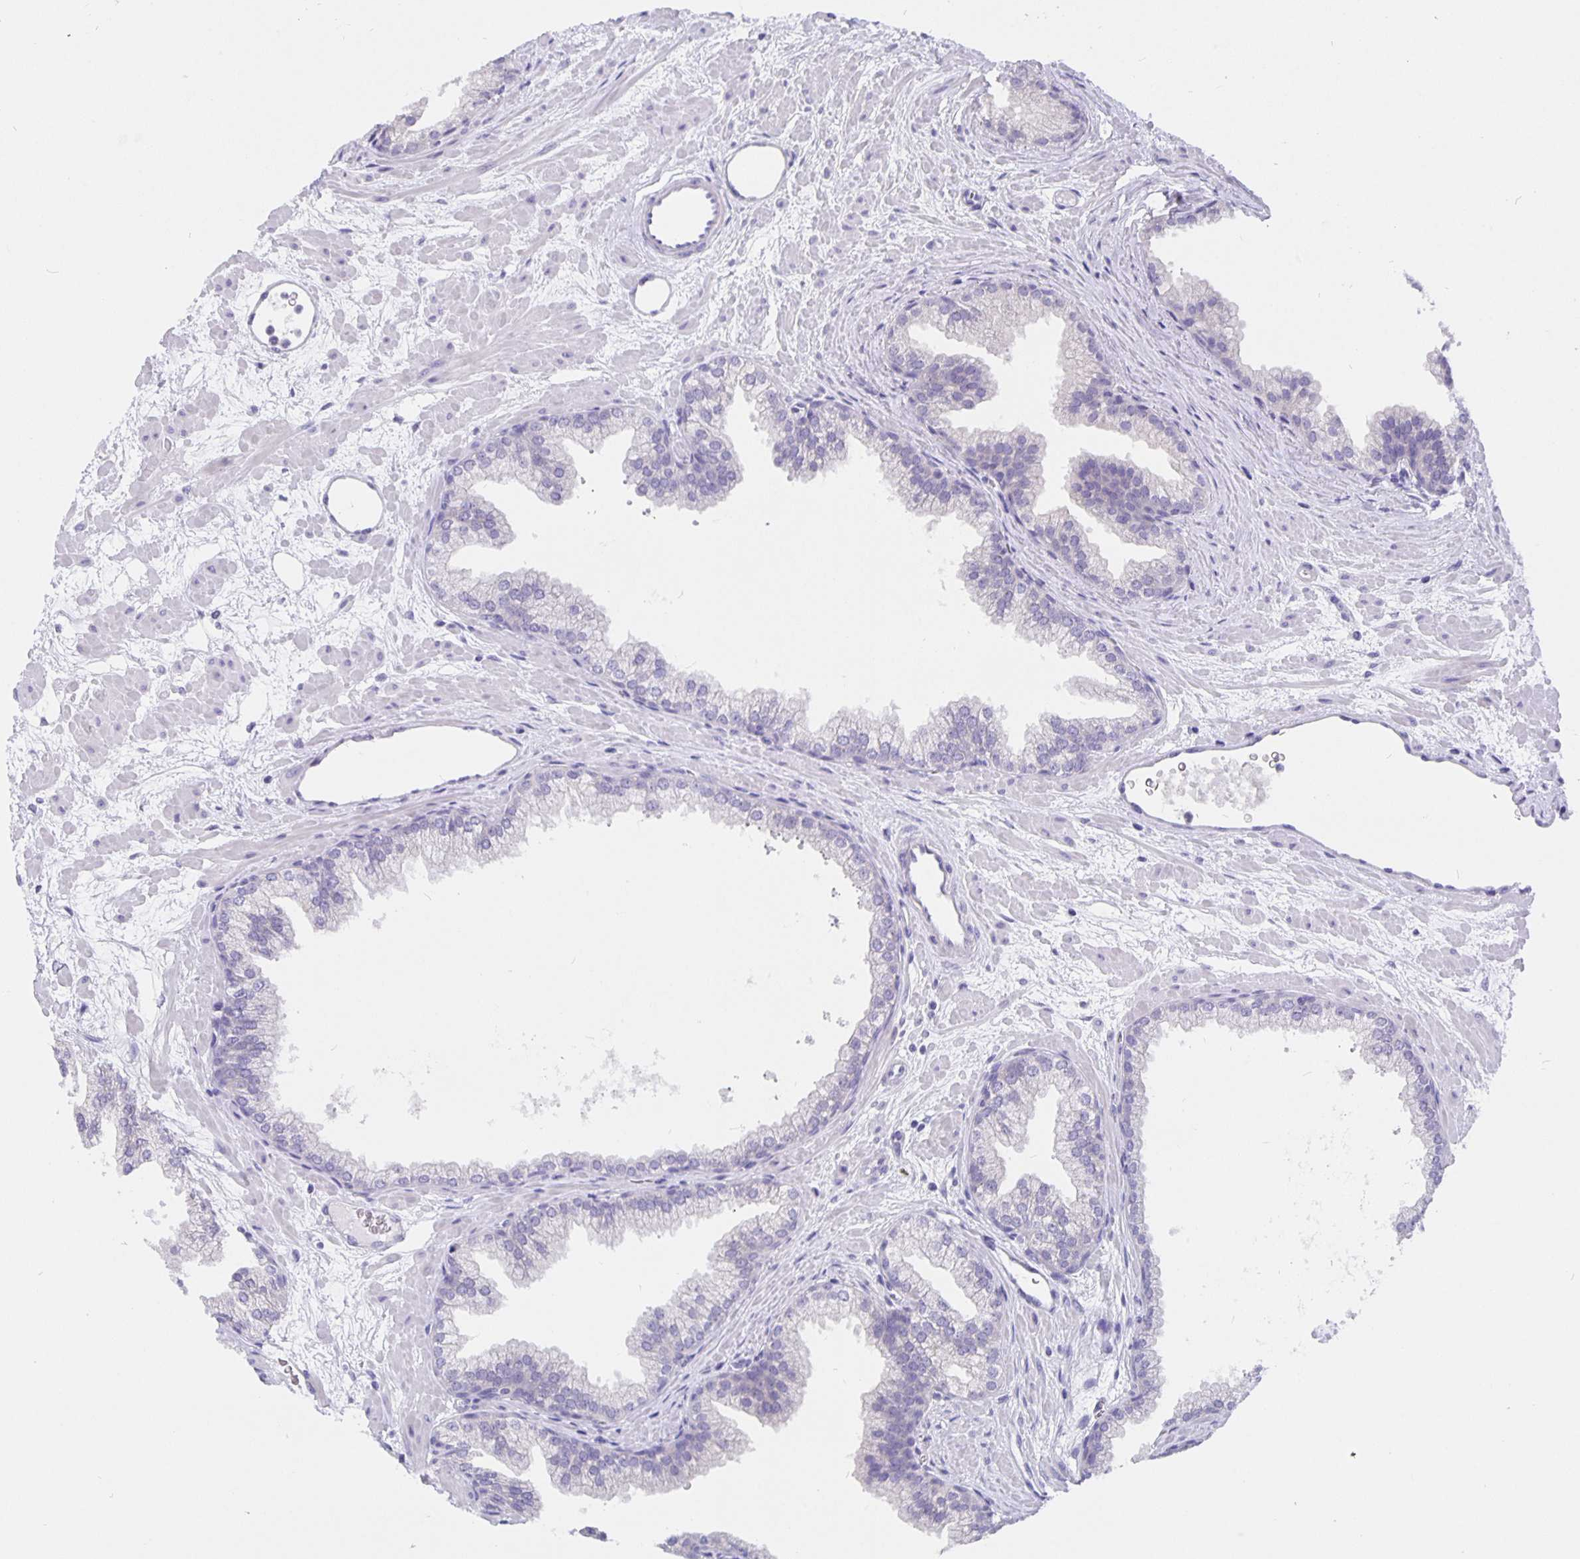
{"staining": {"intensity": "negative", "quantity": "none", "location": "none"}, "tissue": "prostate", "cell_type": "Glandular cells", "image_type": "normal", "snomed": [{"axis": "morphology", "description": "Normal tissue, NOS"}, {"axis": "topography", "description": "Prostate"}], "caption": "This is an immunohistochemistry (IHC) image of benign prostate. There is no staining in glandular cells.", "gene": "CFAP74", "patient": {"sex": "male", "age": 37}}